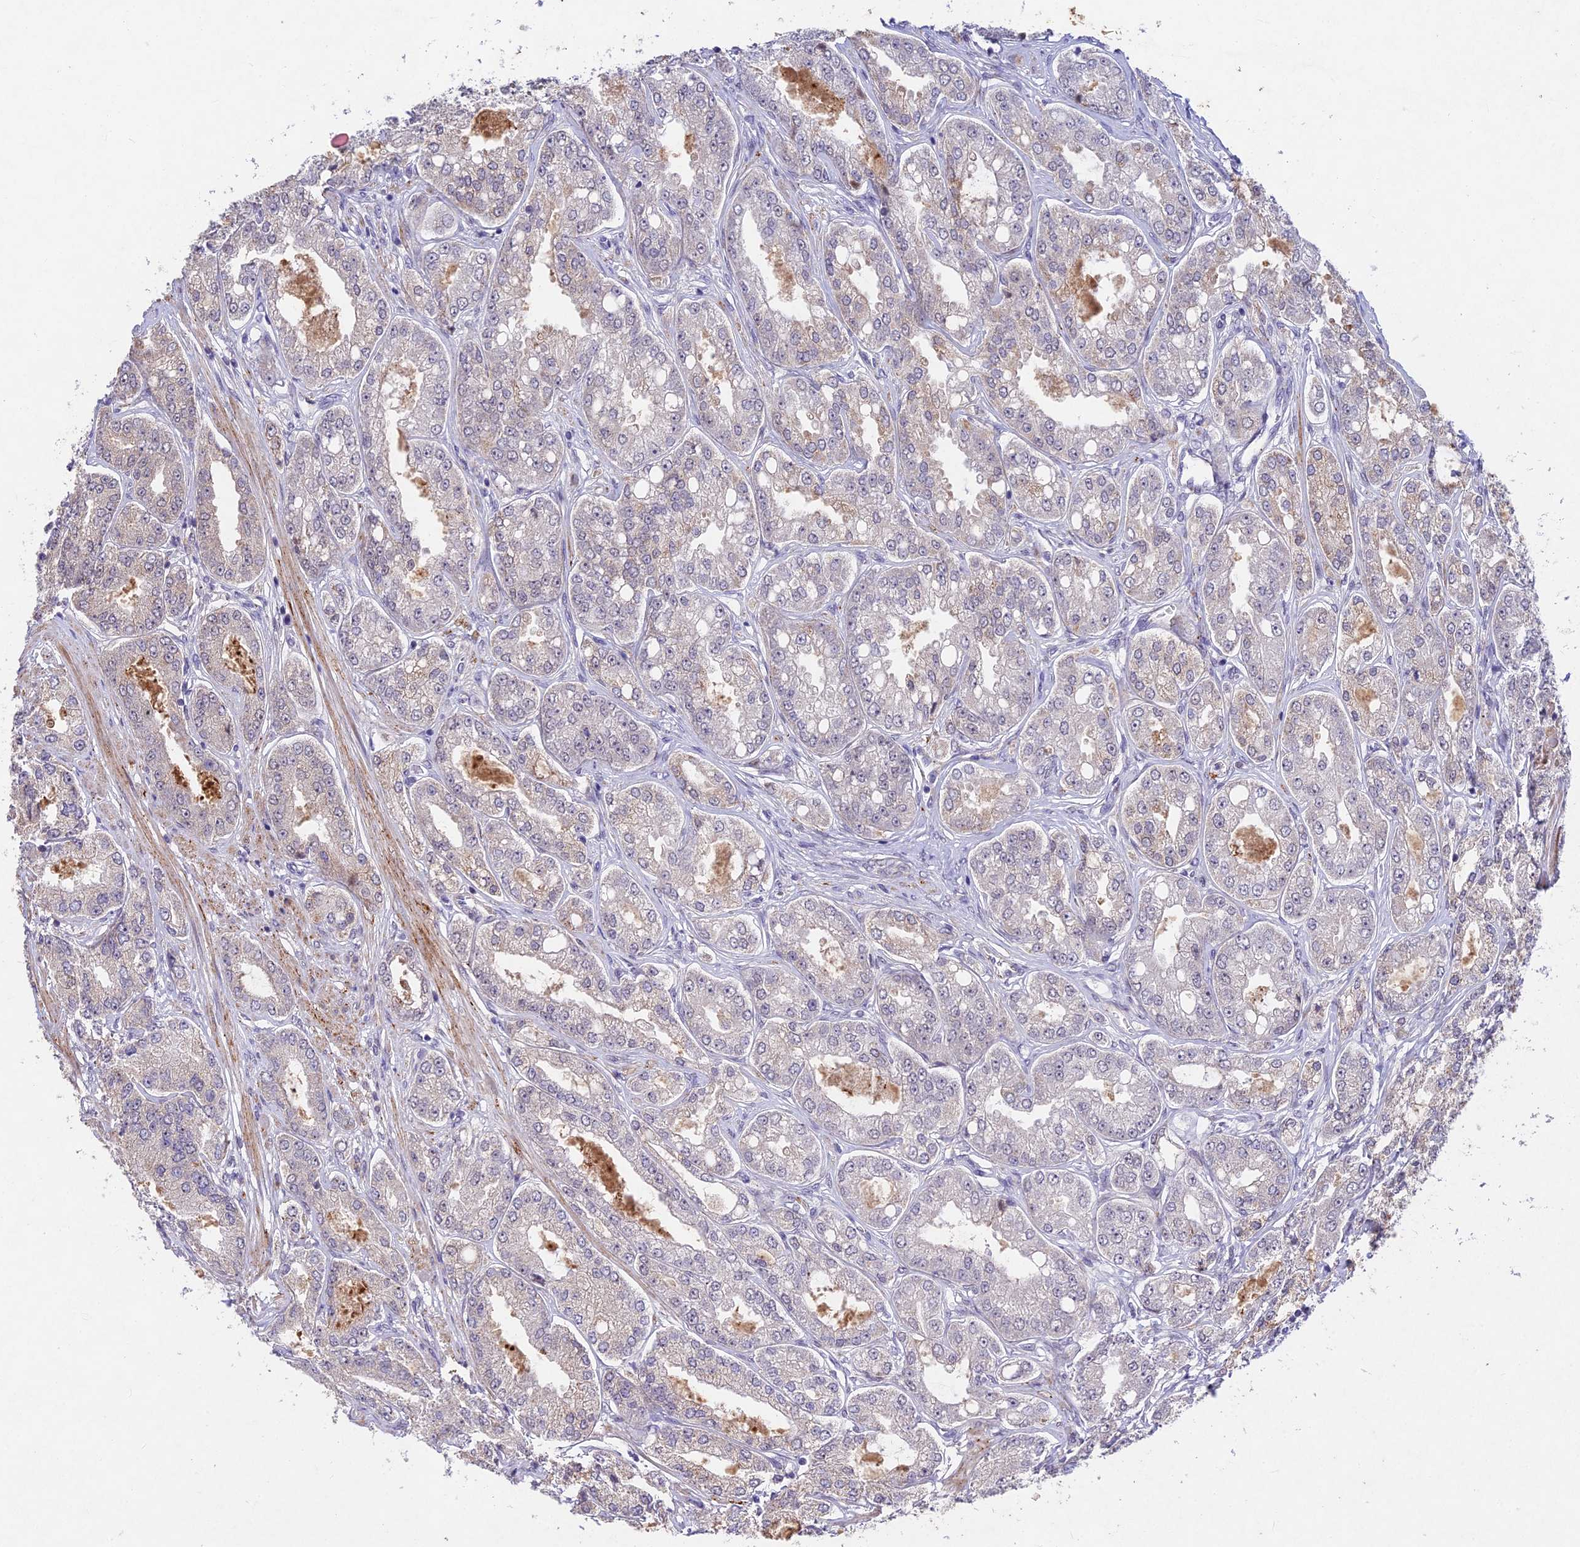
{"staining": {"intensity": "negative", "quantity": "none", "location": "none"}, "tissue": "prostate cancer", "cell_type": "Tumor cells", "image_type": "cancer", "snomed": [{"axis": "morphology", "description": "Adenocarcinoma, High grade"}, {"axis": "topography", "description": "Prostate"}], "caption": "DAB immunohistochemical staining of human prostate adenocarcinoma (high-grade) demonstrates no significant expression in tumor cells.", "gene": "RAVER1", "patient": {"sex": "male", "age": 71}}